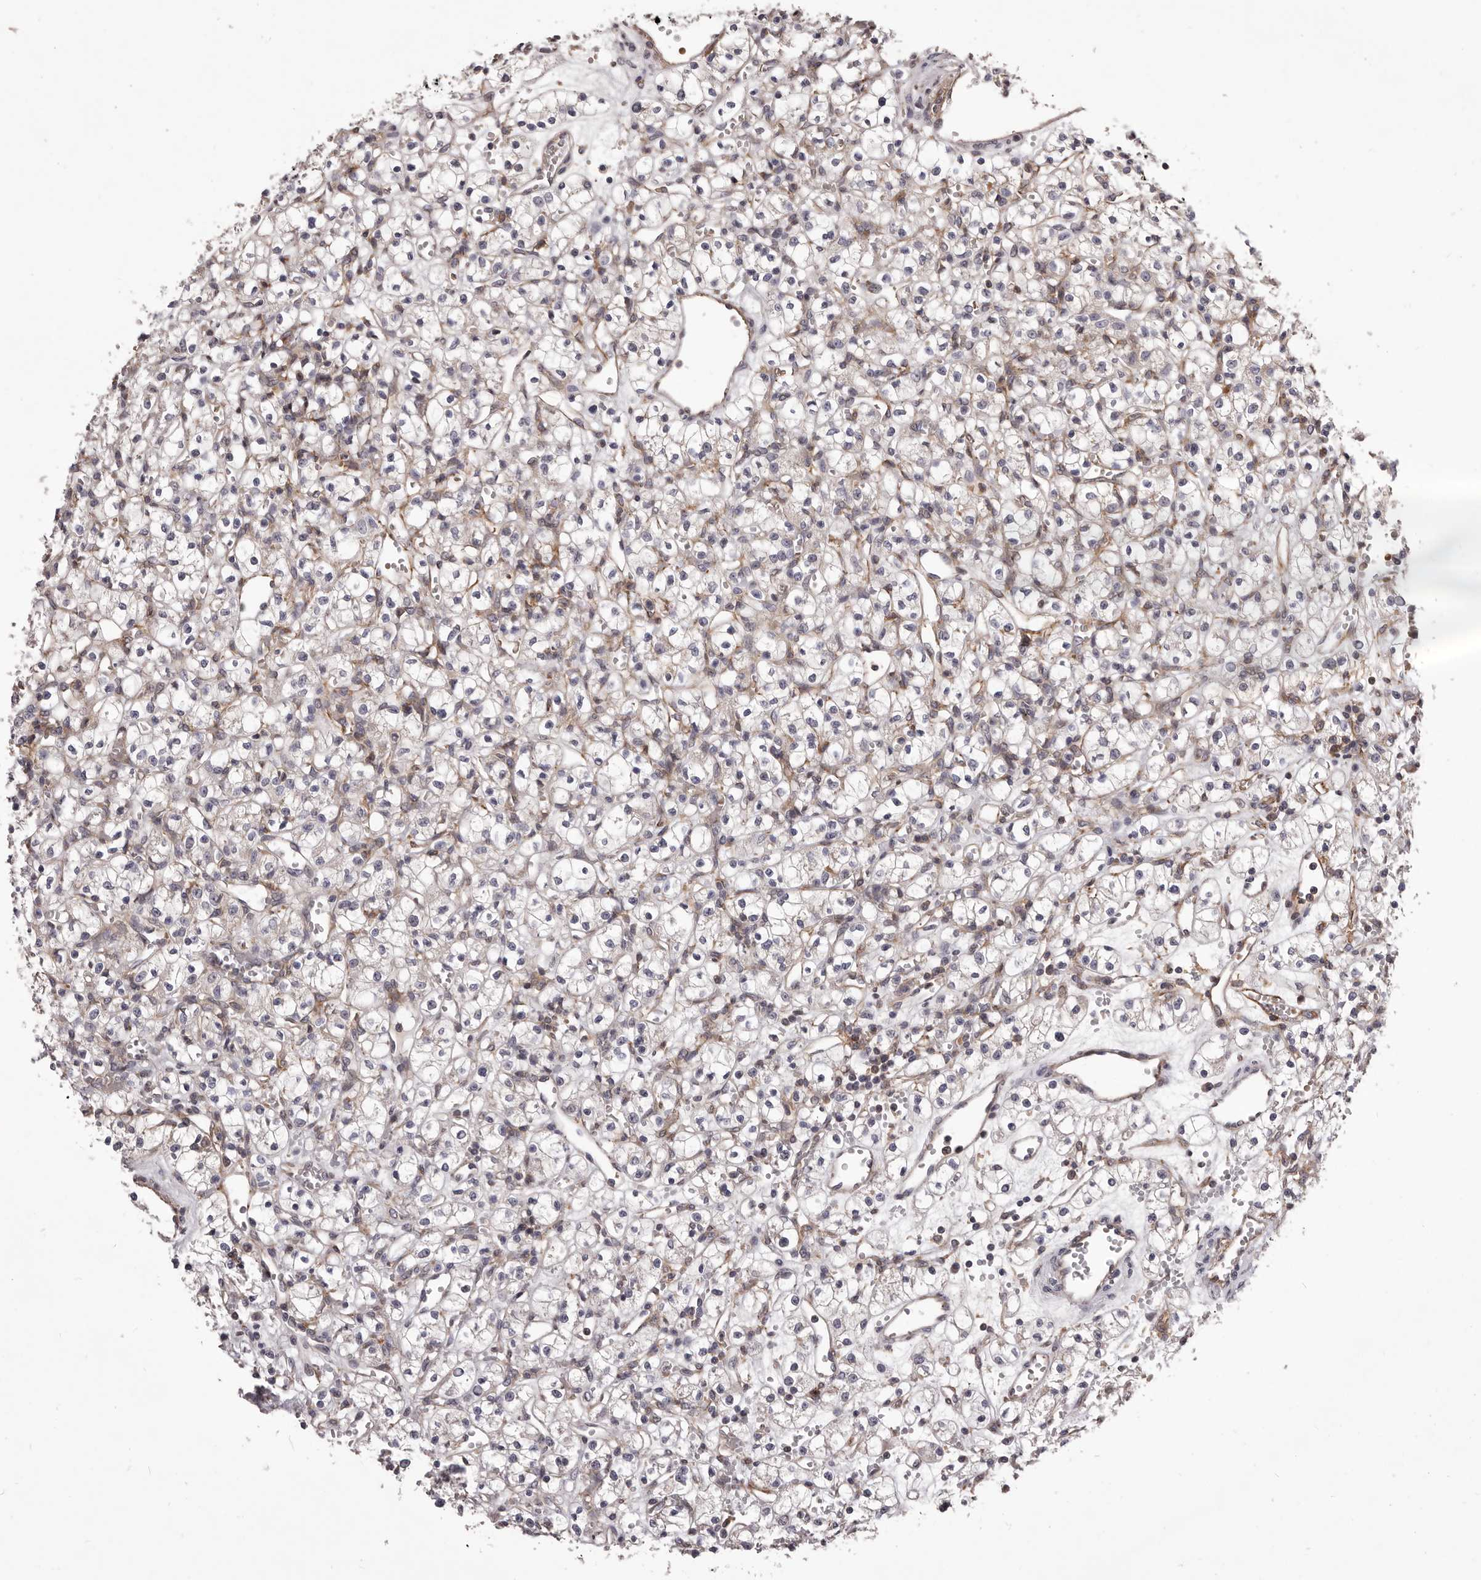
{"staining": {"intensity": "negative", "quantity": "none", "location": "none"}, "tissue": "renal cancer", "cell_type": "Tumor cells", "image_type": "cancer", "snomed": [{"axis": "morphology", "description": "Adenocarcinoma, NOS"}, {"axis": "topography", "description": "Kidney"}], "caption": "This histopathology image is of renal adenocarcinoma stained with immunohistochemistry to label a protein in brown with the nuclei are counter-stained blue. There is no staining in tumor cells.", "gene": "ALPK1", "patient": {"sex": "female", "age": 59}}